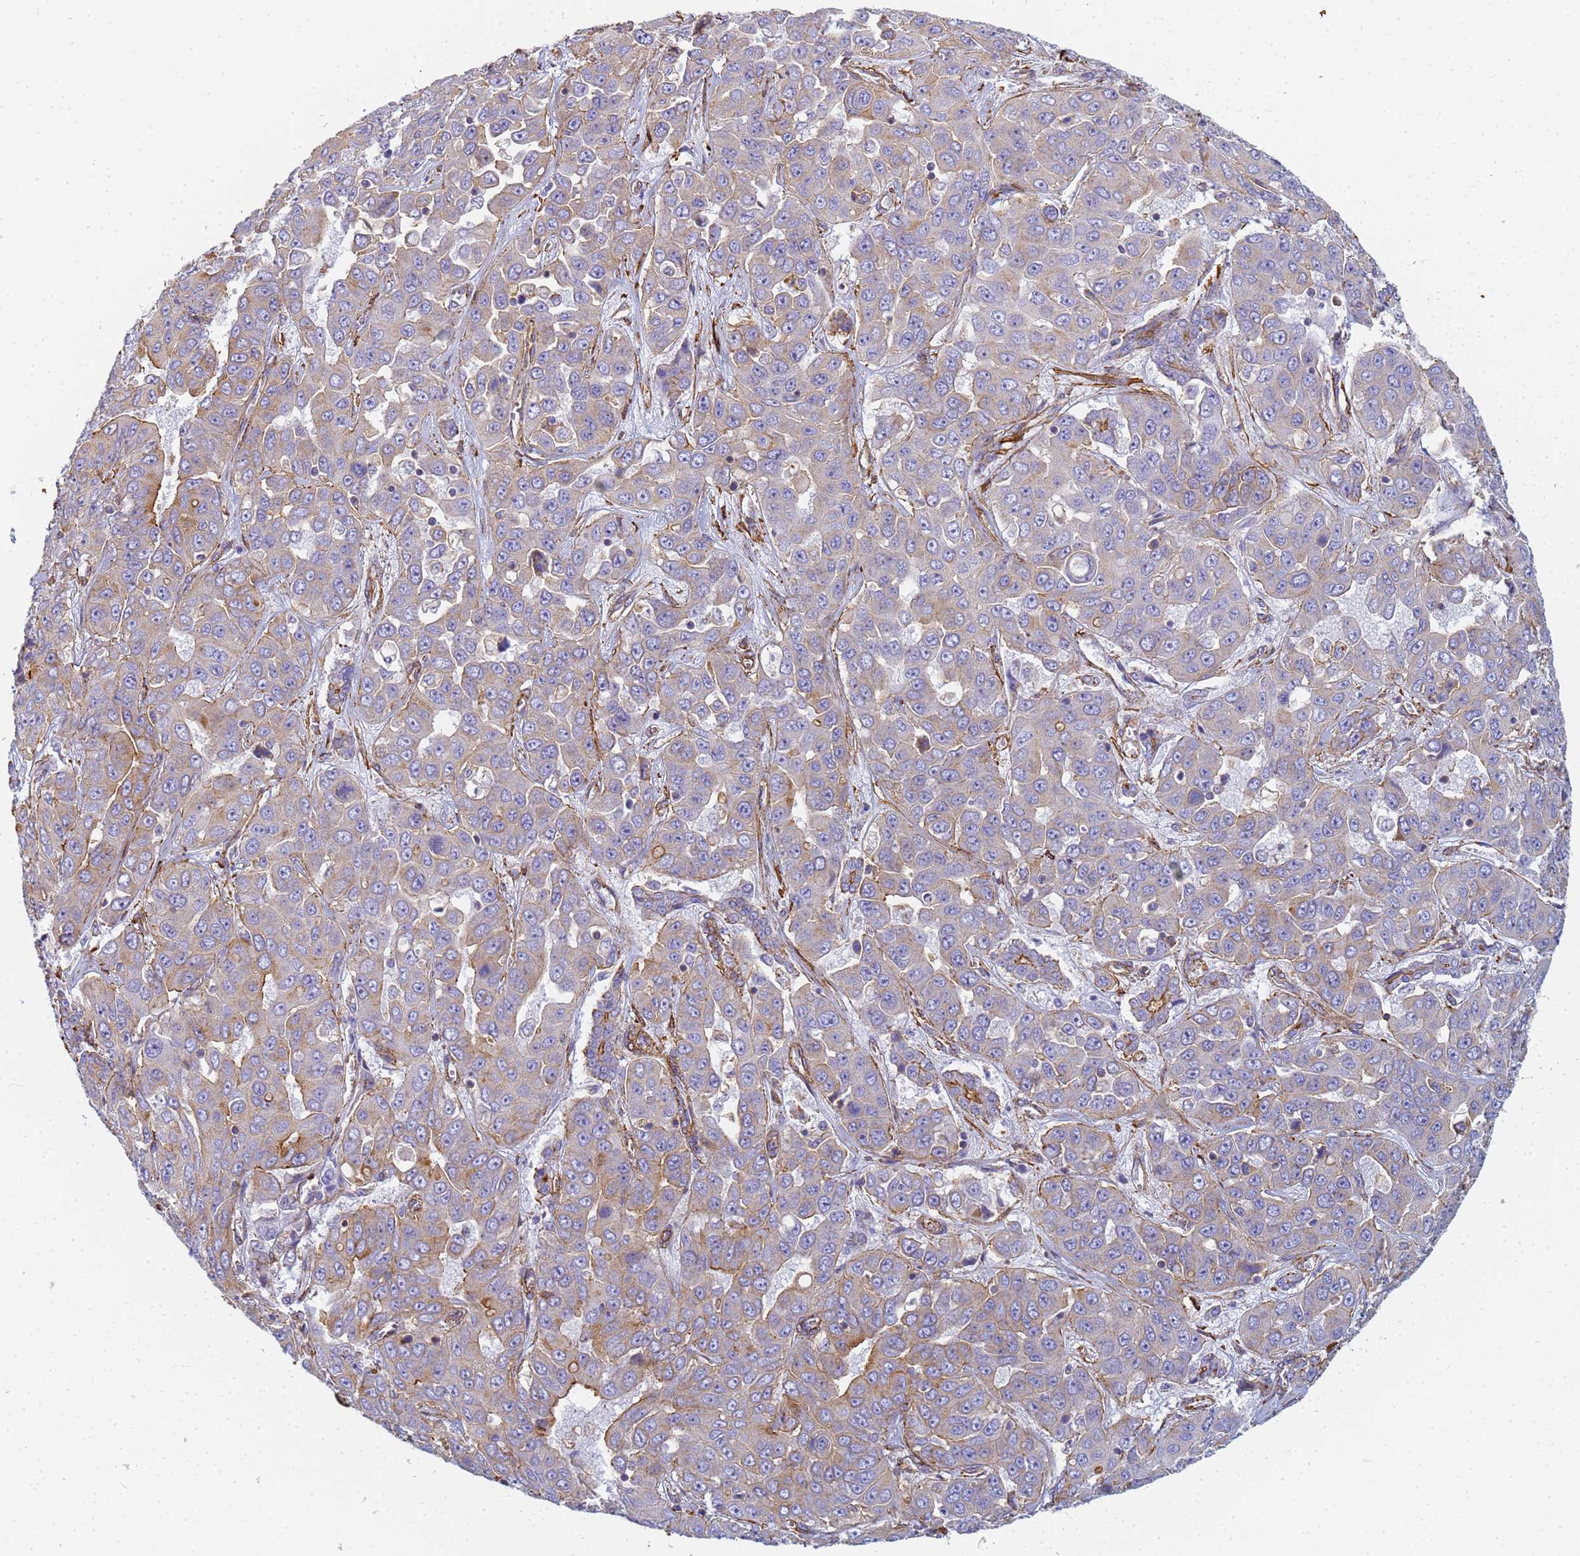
{"staining": {"intensity": "weak", "quantity": ">75%", "location": "cytoplasmic/membranous"}, "tissue": "liver cancer", "cell_type": "Tumor cells", "image_type": "cancer", "snomed": [{"axis": "morphology", "description": "Cholangiocarcinoma"}, {"axis": "topography", "description": "Liver"}], "caption": "A micrograph of human liver cholangiocarcinoma stained for a protein demonstrates weak cytoplasmic/membranous brown staining in tumor cells.", "gene": "TPM1", "patient": {"sex": "female", "age": 52}}